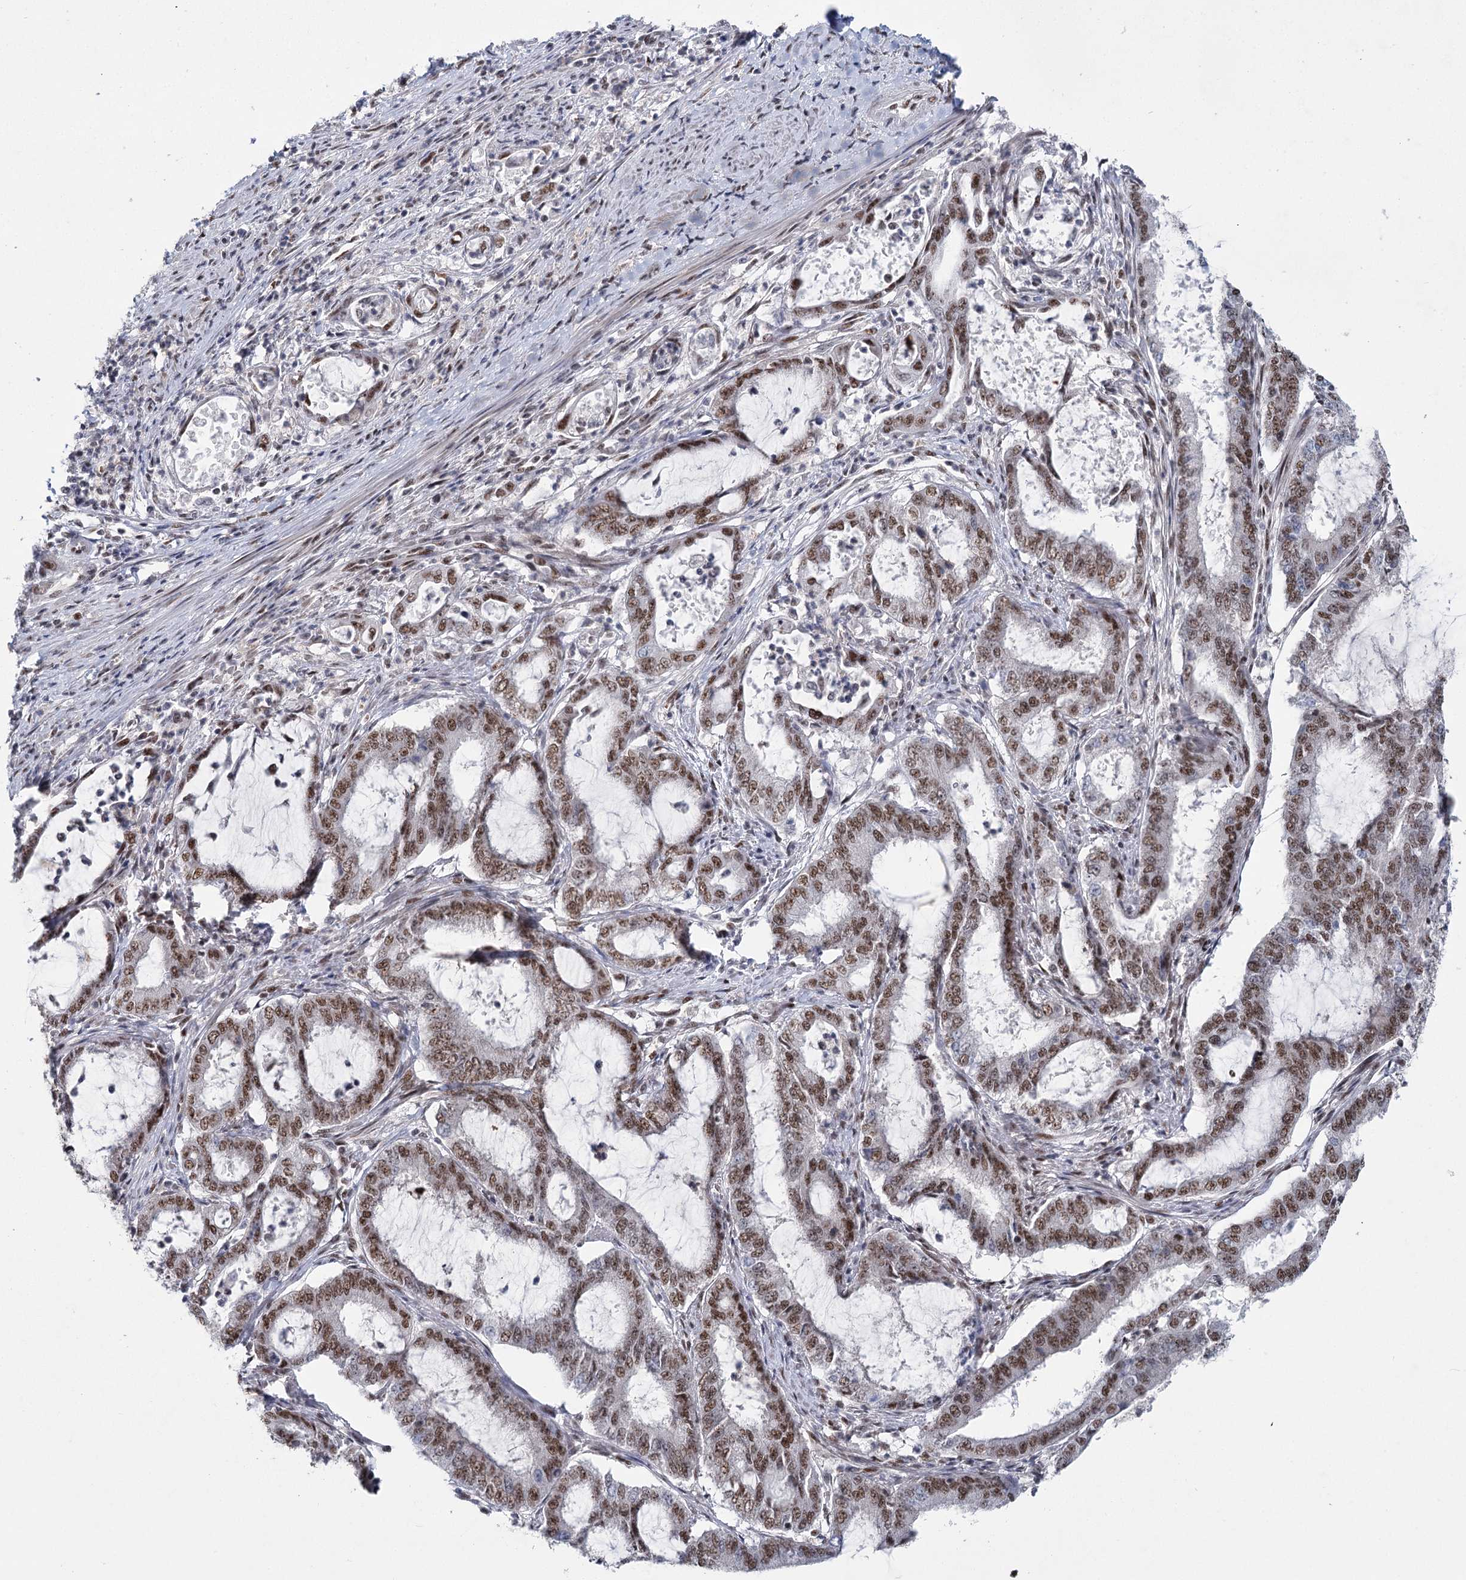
{"staining": {"intensity": "strong", "quantity": ">75%", "location": "nuclear"}, "tissue": "endometrial cancer", "cell_type": "Tumor cells", "image_type": "cancer", "snomed": [{"axis": "morphology", "description": "Adenocarcinoma, NOS"}, {"axis": "topography", "description": "Endometrium"}], "caption": "There is high levels of strong nuclear staining in tumor cells of adenocarcinoma (endometrial), as demonstrated by immunohistochemical staining (brown color).", "gene": "SCAF8", "patient": {"sex": "female", "age": 51}}